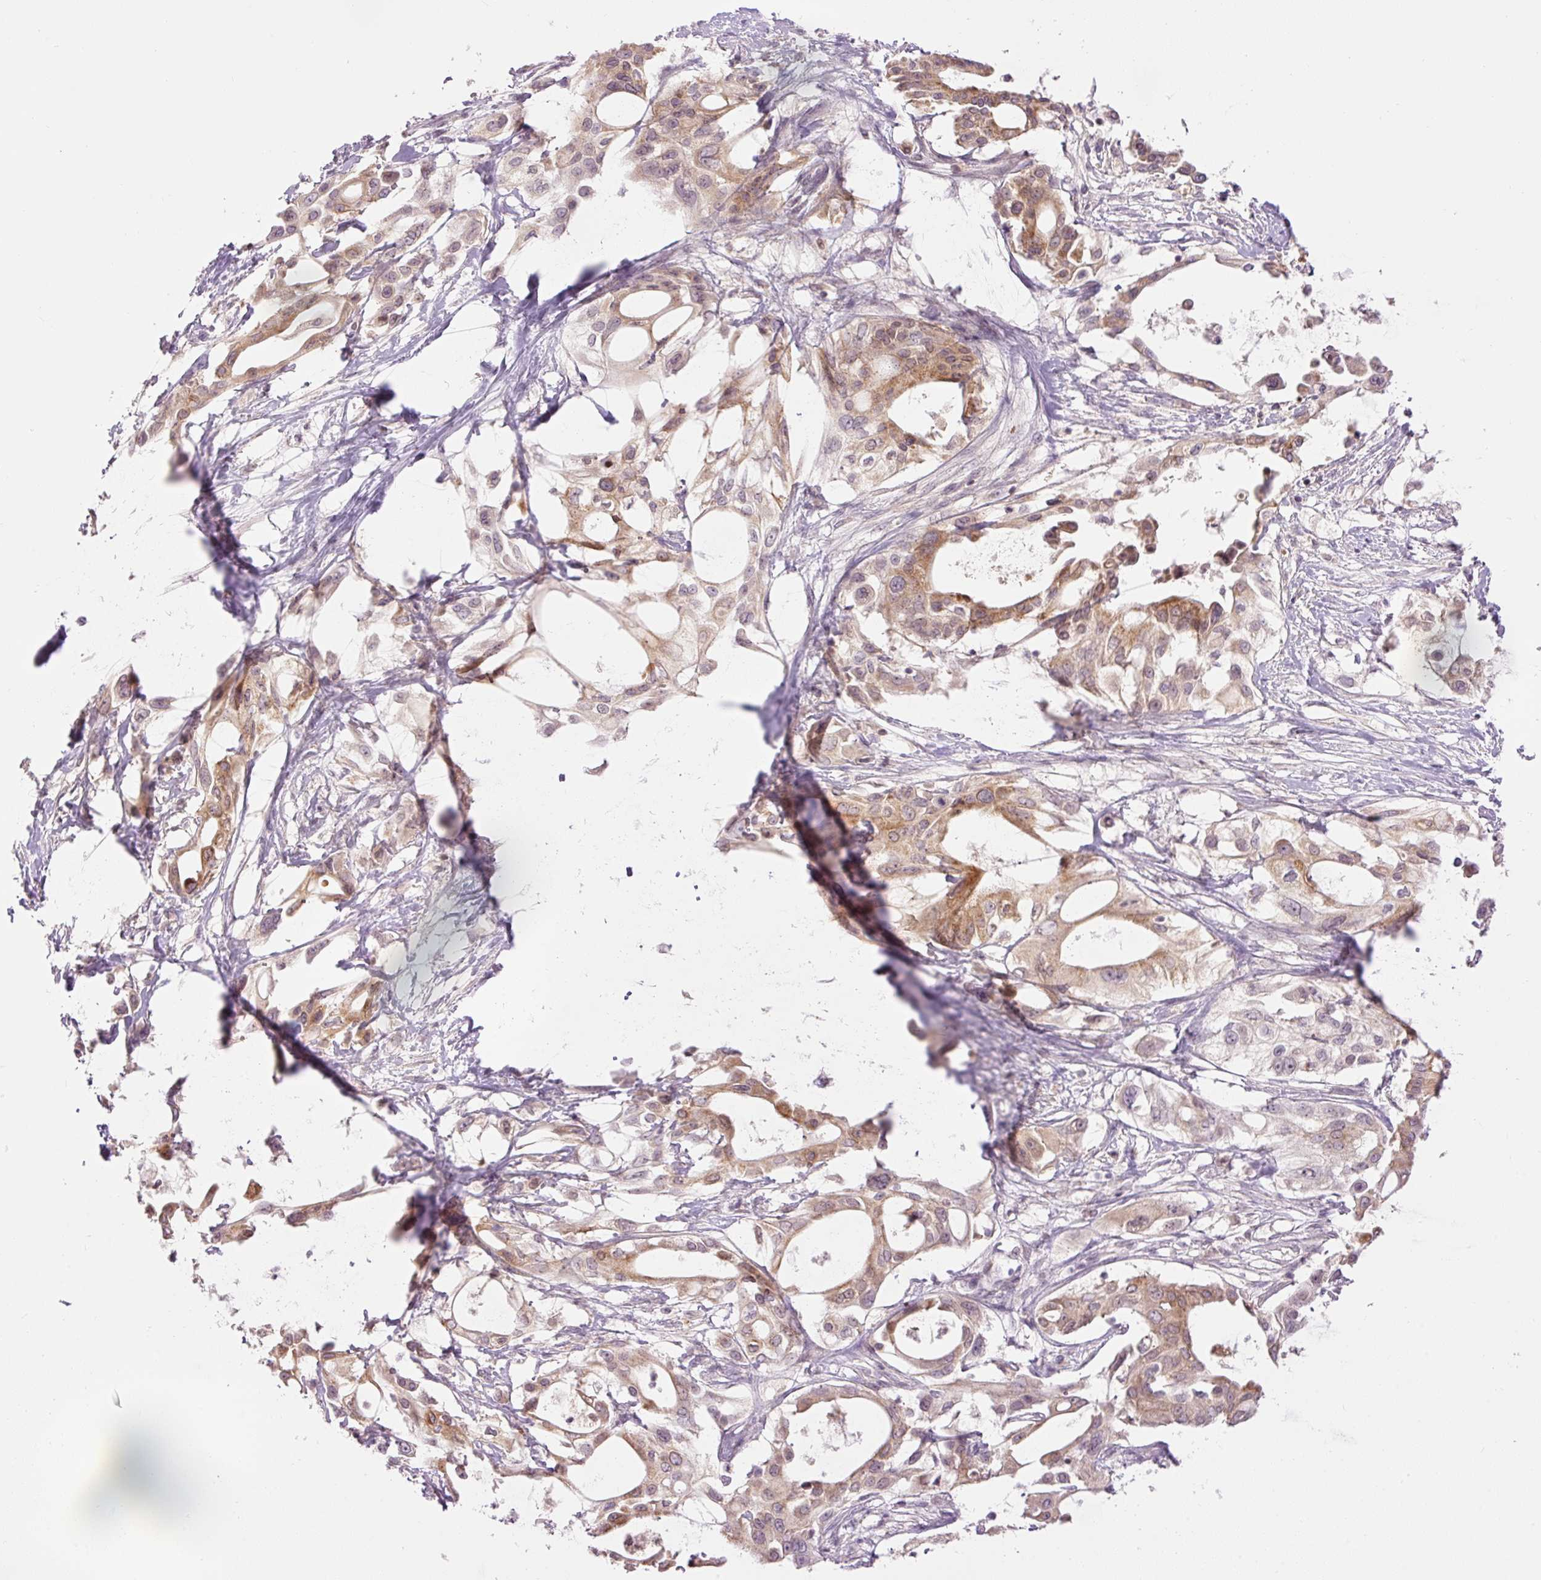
{"staining": {"intensity": "moderate", "quantity": ">75%", "location": "cytoplasmic/membranous"}, "tissue": "pancreatic cancer", "cell_type": "Tumor cells", "image_type": "cancer", "snomed": [{"axis": "morphology", "description": "Adenocarcinoma, NOS"}, {"axis": "topography", "description": "Pancreas"}], "caption": "Tumor cells show medium levels of moderate cytoplasmic/membranous expression in about >75% of cells in pancreatic cancer.", "gene": "ABHD11", "patient": {"sex": "female", "age": 68}}